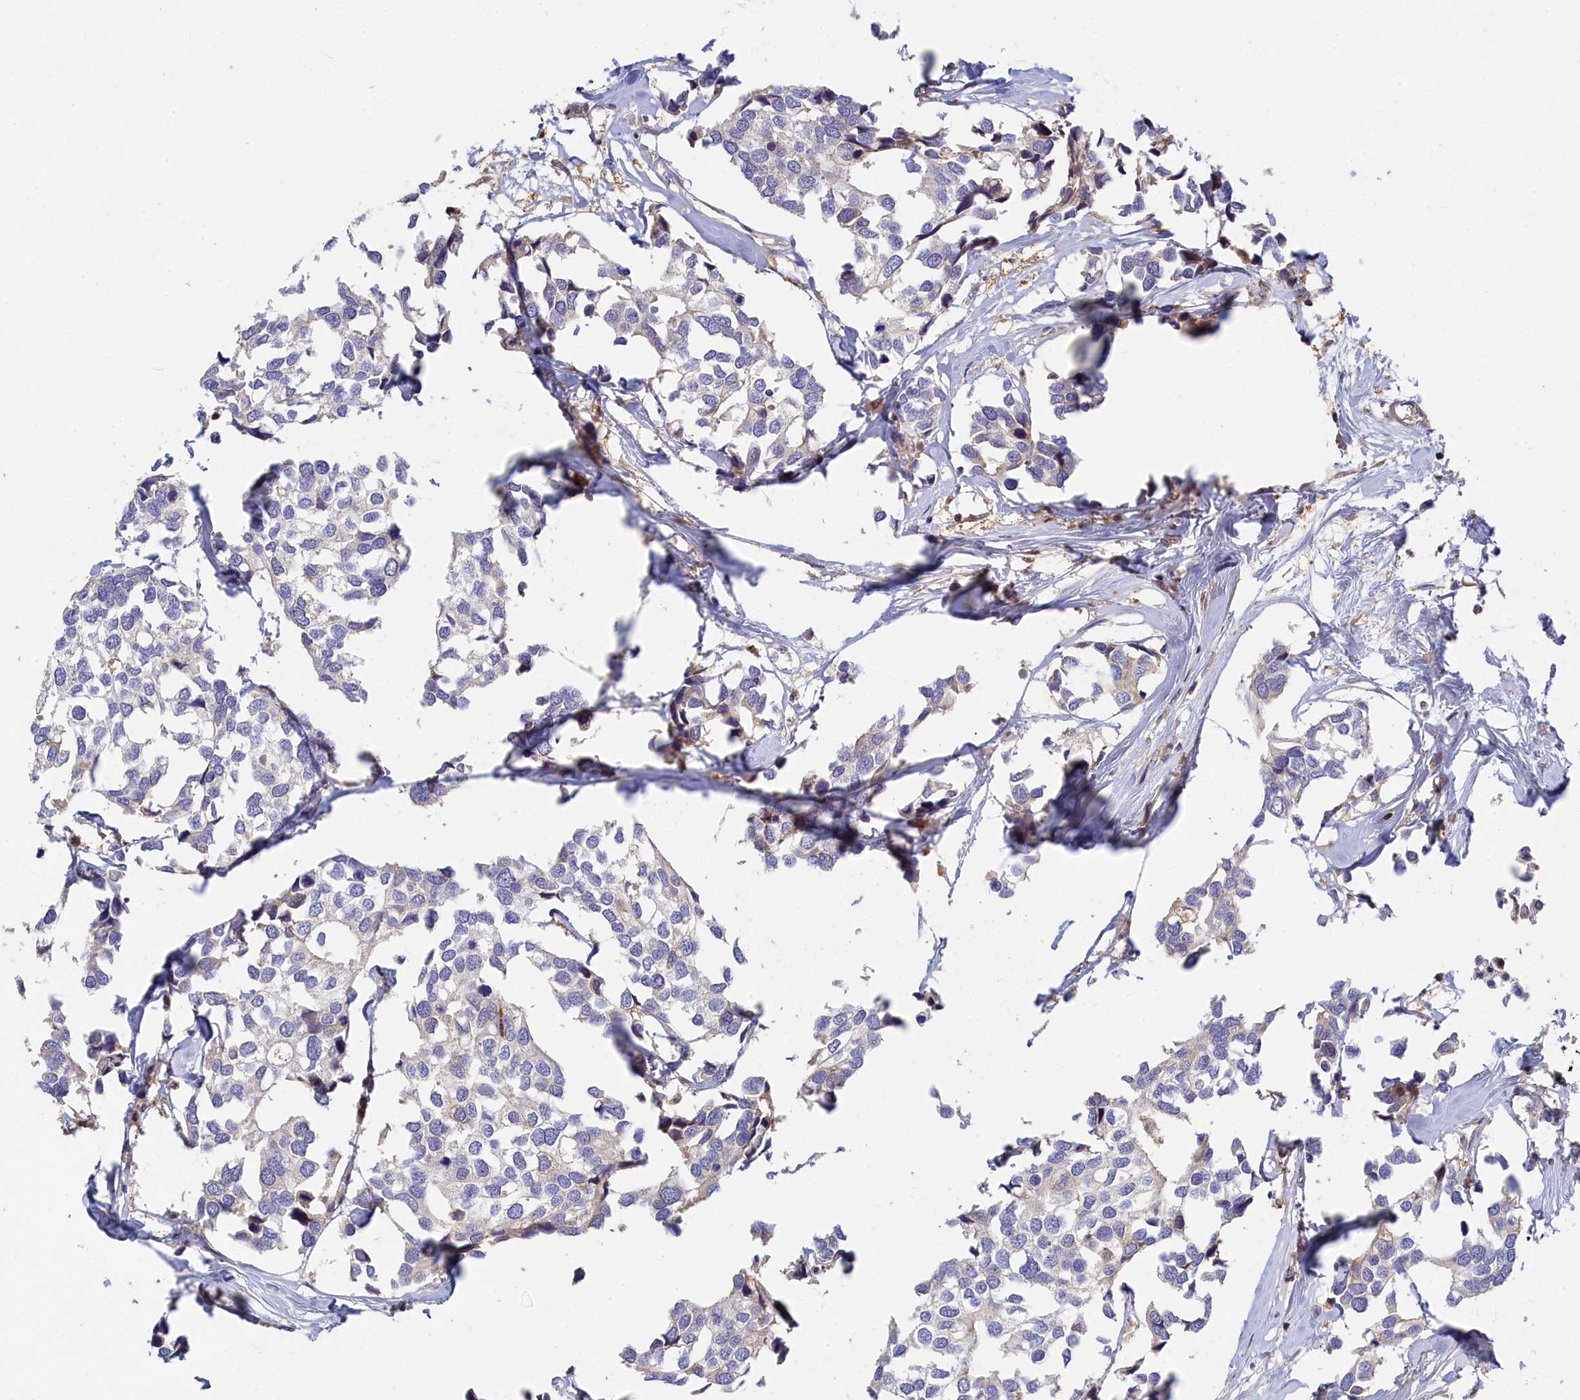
{"staining": {"intensity": "negative", "quantity": "none", "location": "none"}, "tissue": "breast cancer", "cell_type": "Tumor cells", "image_type": "cancer", "snomed": [{"axis": "morphology", "description": "Duct carcinoma"}, {"axis": "topography", "description": "Breast"}], "caption": "Histopathology image shows no significant protein positivity in tumor cells of breast cancer (infiltrating ductal carcinoma). (DAB (3,3'-diaminobenzidine) immunohistochemistry visualized using brightfield microscopy, high magnification).", "gene": "SPATA5L1", "patient": {"sex": "female", "age": 83}}